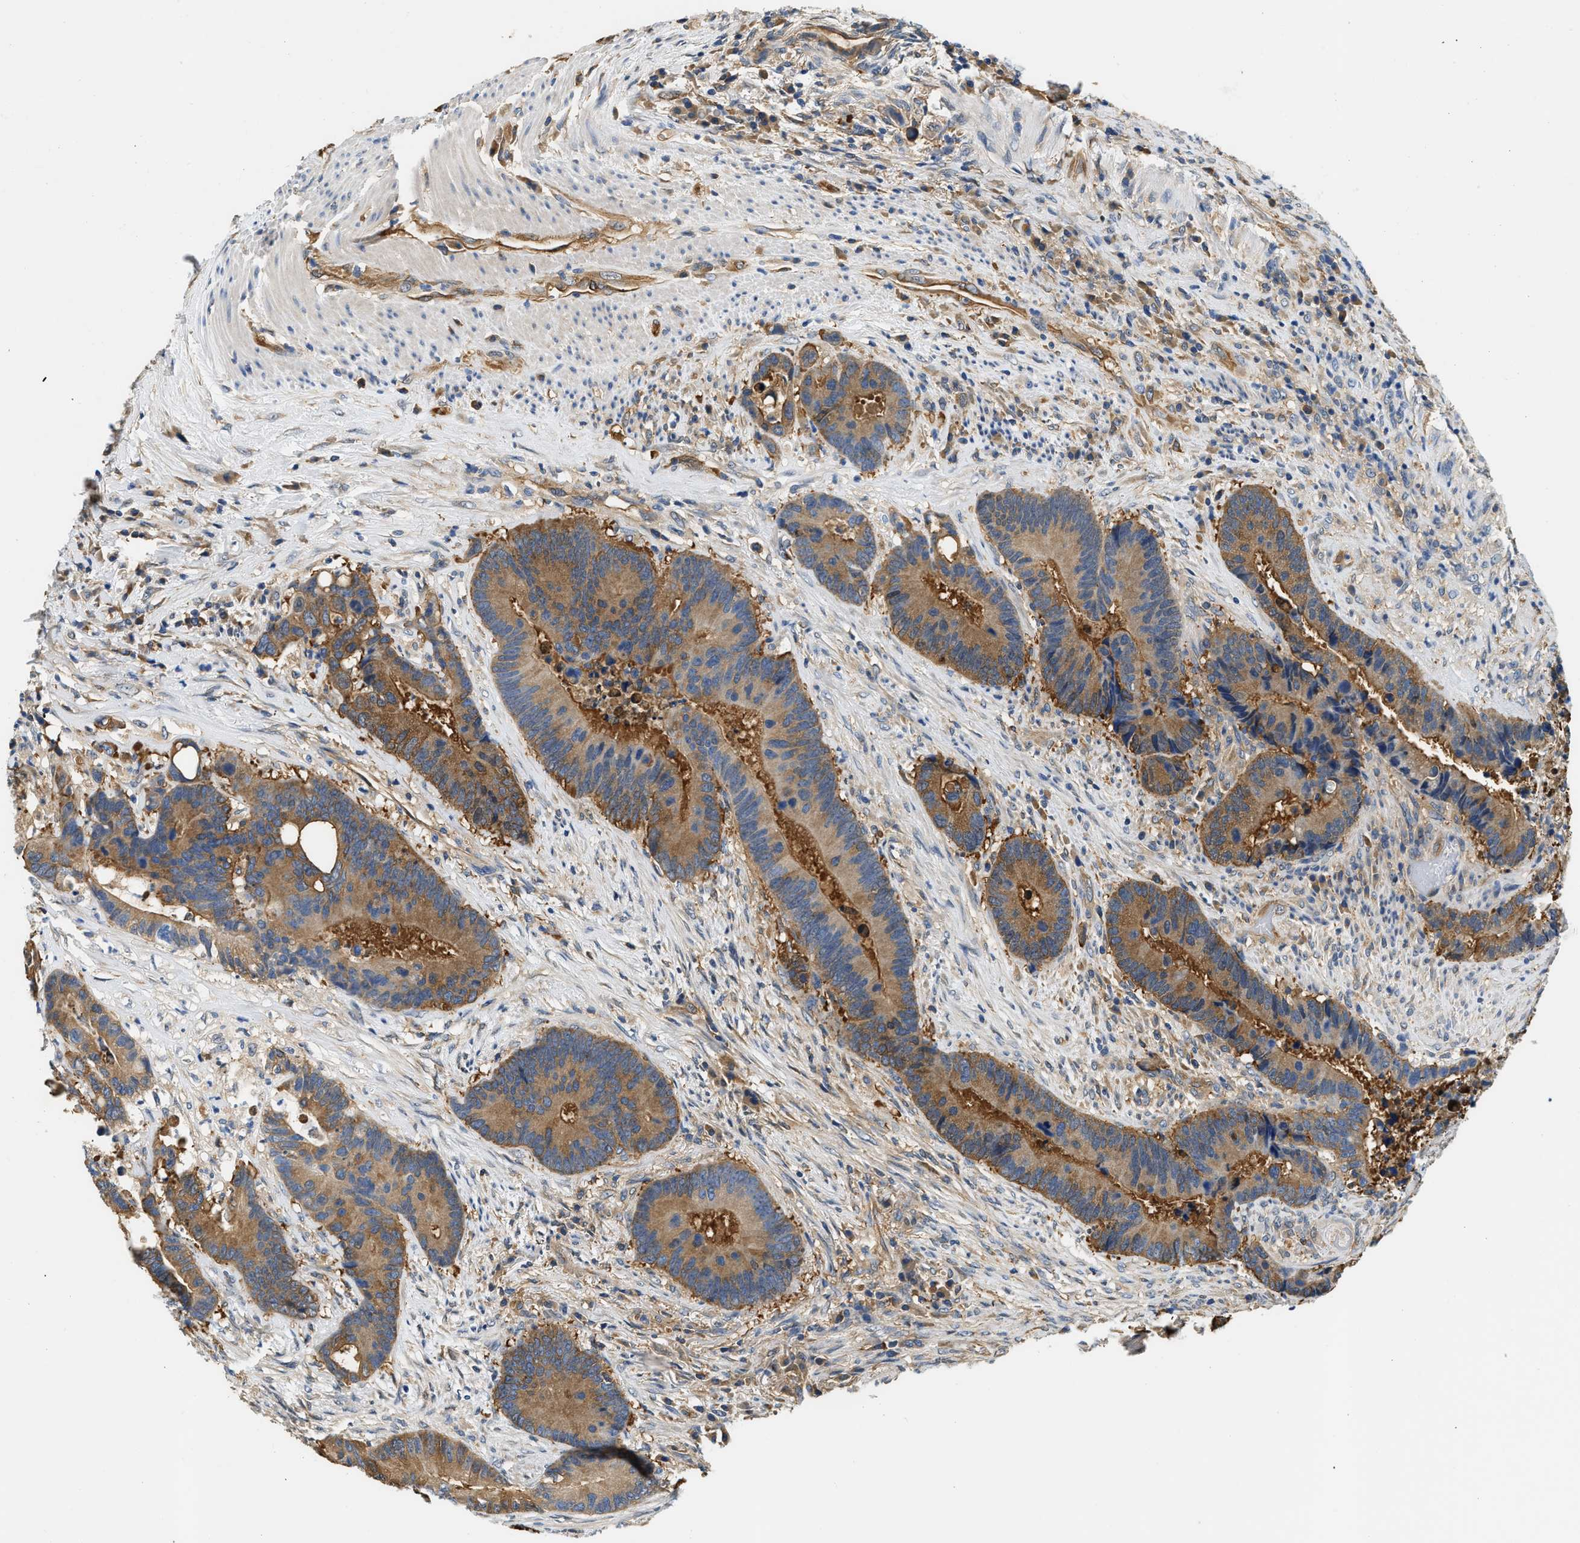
{"staining": {"intensity": "strong", "quantity": ">75%", "location": "cytoplasmic/membranous"}, "tissue": "colorectal cancer", "cell_type": "Tumor cells", "image_type": "cancer", "snomed": [{"axis": "morphology", "description": "Adenocarcinoma, NOS"}, {"axis": "topography", "description": "Rectum"}], "caption": "The histopathology image demonstrates staining of colorectal adenocarcinoma, revealing strong cytoplasmic/membranous protein expression (brown color) within tumor cells.", "gene": "PPP2R1B", "patient": {"sex": "female", "age": 89}}